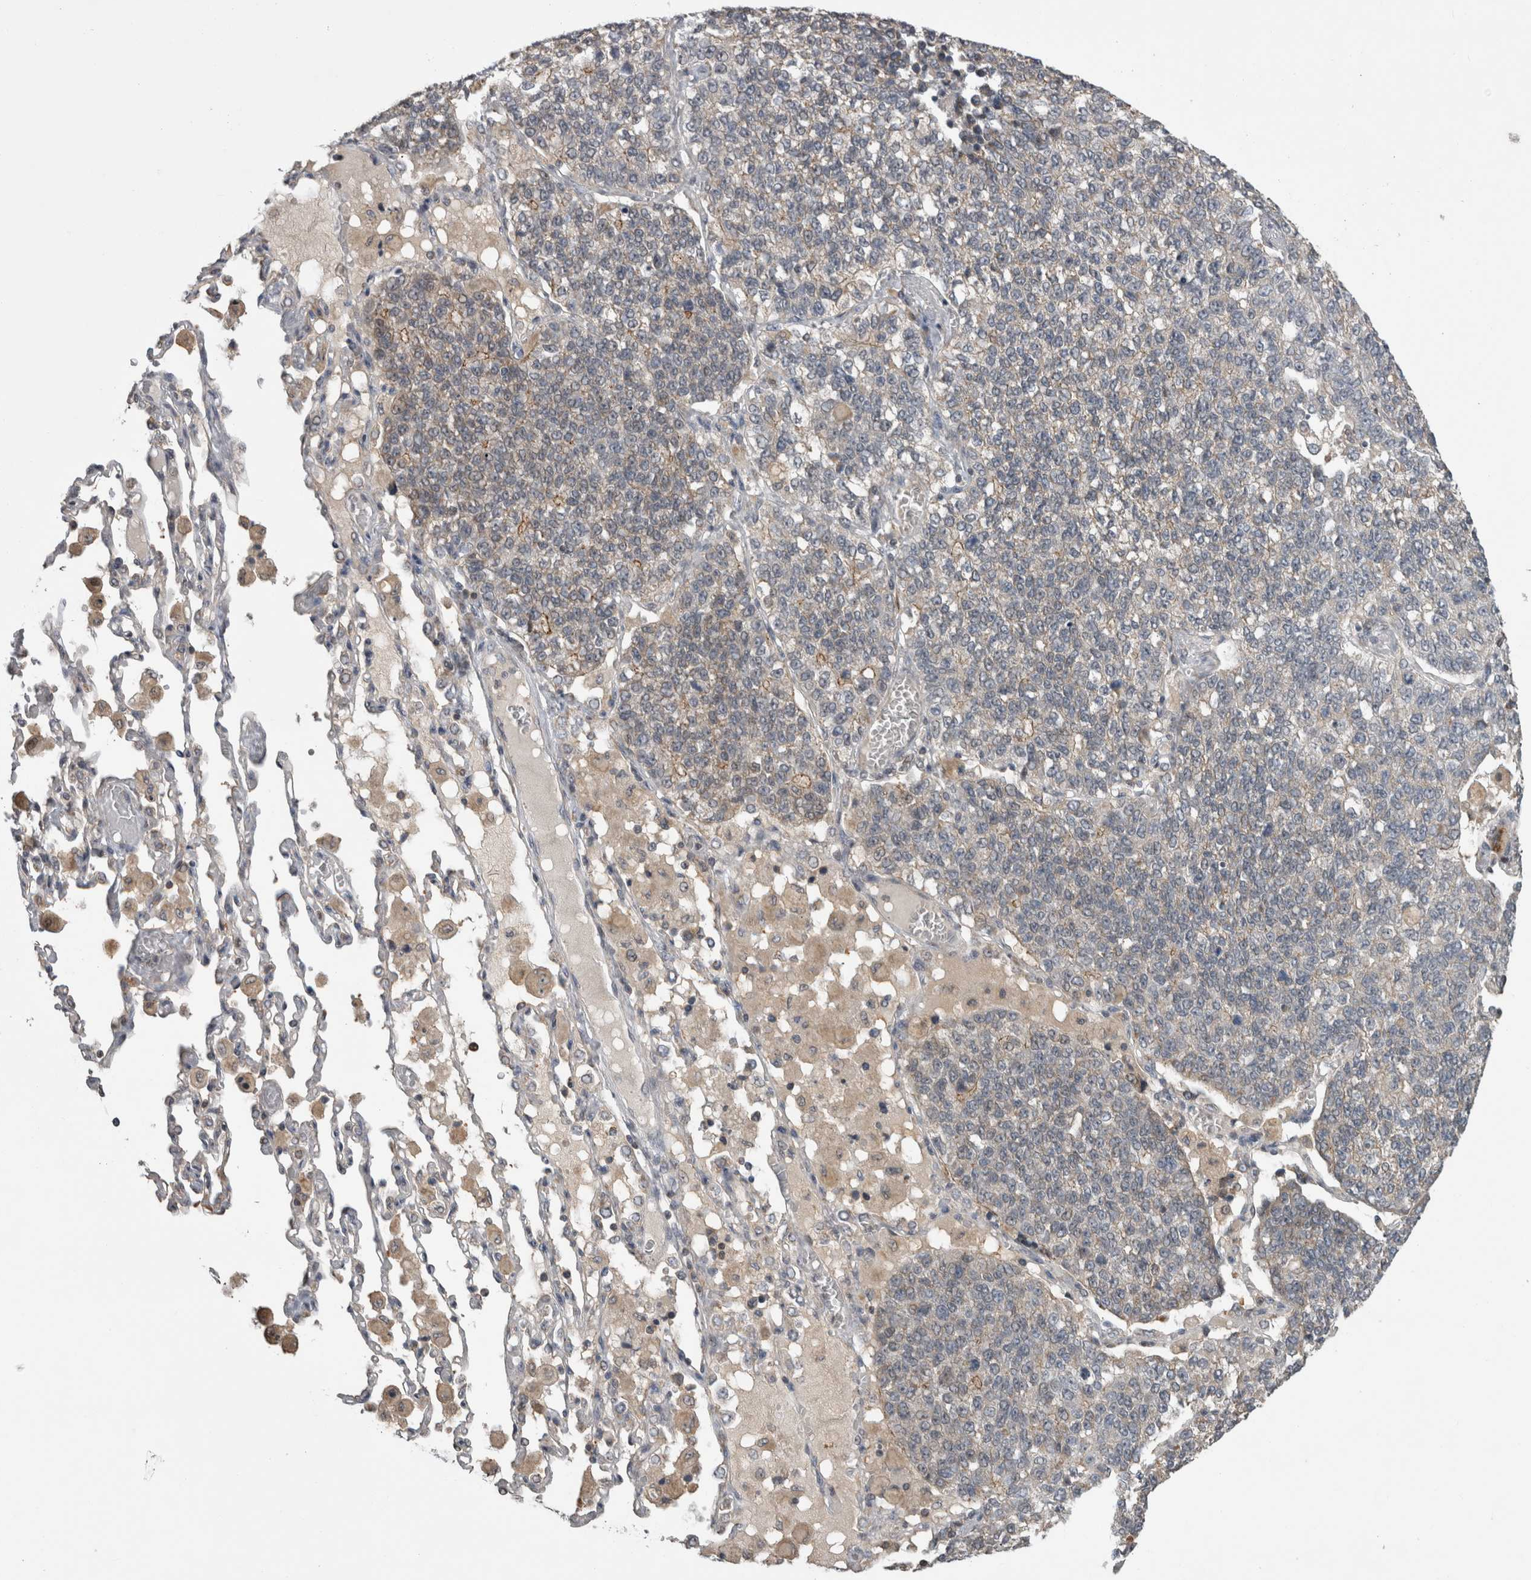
{"staining": {"intensity": "weak", "quantity": "<25%", "location": "cytoplasmic/membranous"}, "tissue": "lung cancer", "cell_type": "Tumor cells", "image_type": "cancer", "snomed": [{"axis": "morphology", "description": "Adenocarcinoma, NOS"}, {"axis": "topography", "description": "Lung"}], "caption": "Adenocarcinoma (lung) was stained to show a protein in brown. There is no significant expression in tumor cells.", "gene": "KCNIP1", "patient": {"sex": "male", "age": 49}}